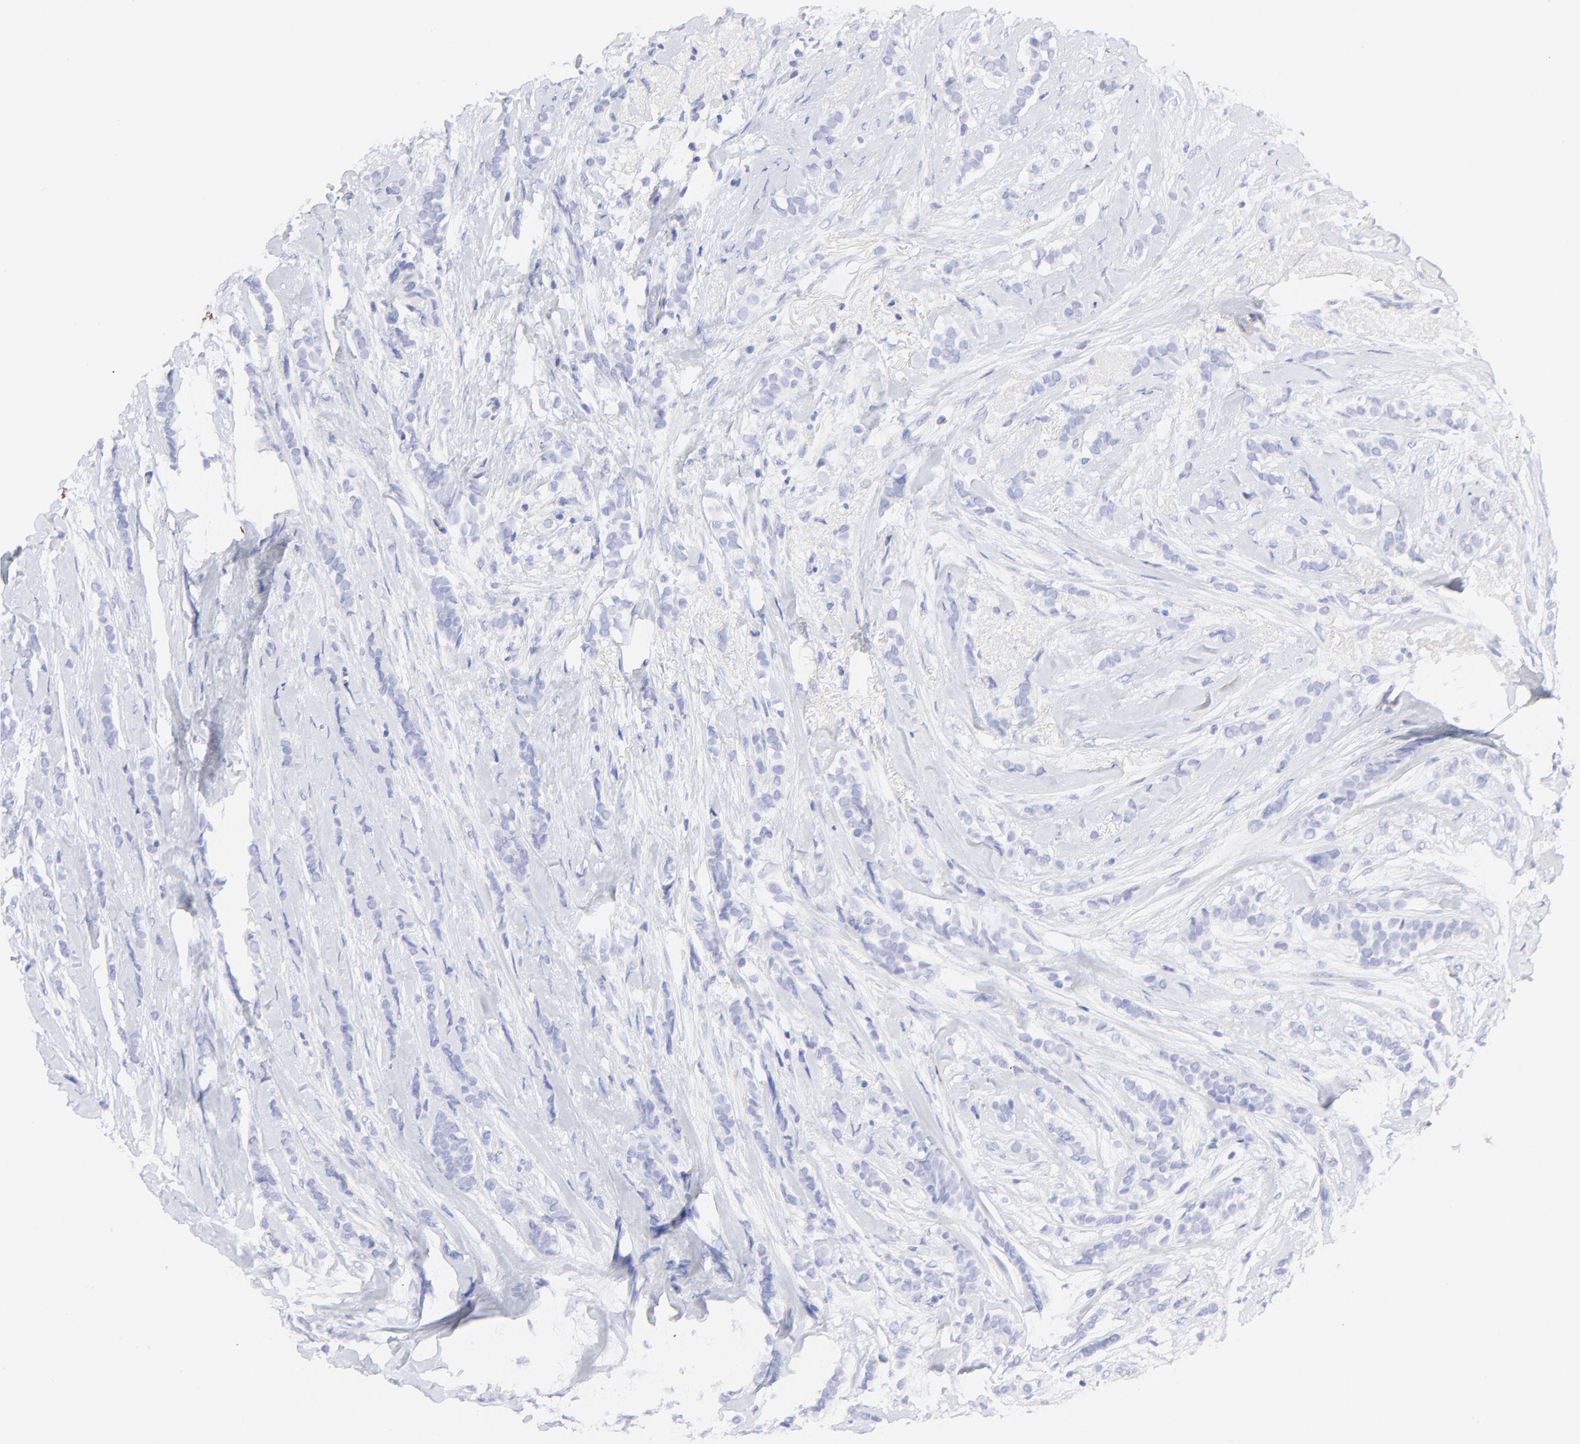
{"staining": {"intensity": "negative", "quantity": "none", "location": "none"}, "tissue": "breast cancer", "cell_type": "Tumor cells", "image_type": "cancer", "snomed": [{"axis": "morphology", "description": "Lobular carcinoma"}, {"axis": "topography", "description": "Breast"}], "caption": "This is an IHC photomicrograph of lobular carcinoma (breast). There is no staining in tumor cells.", "gene": "S100A12", "patient": {"sex": "female", "age": 56}}